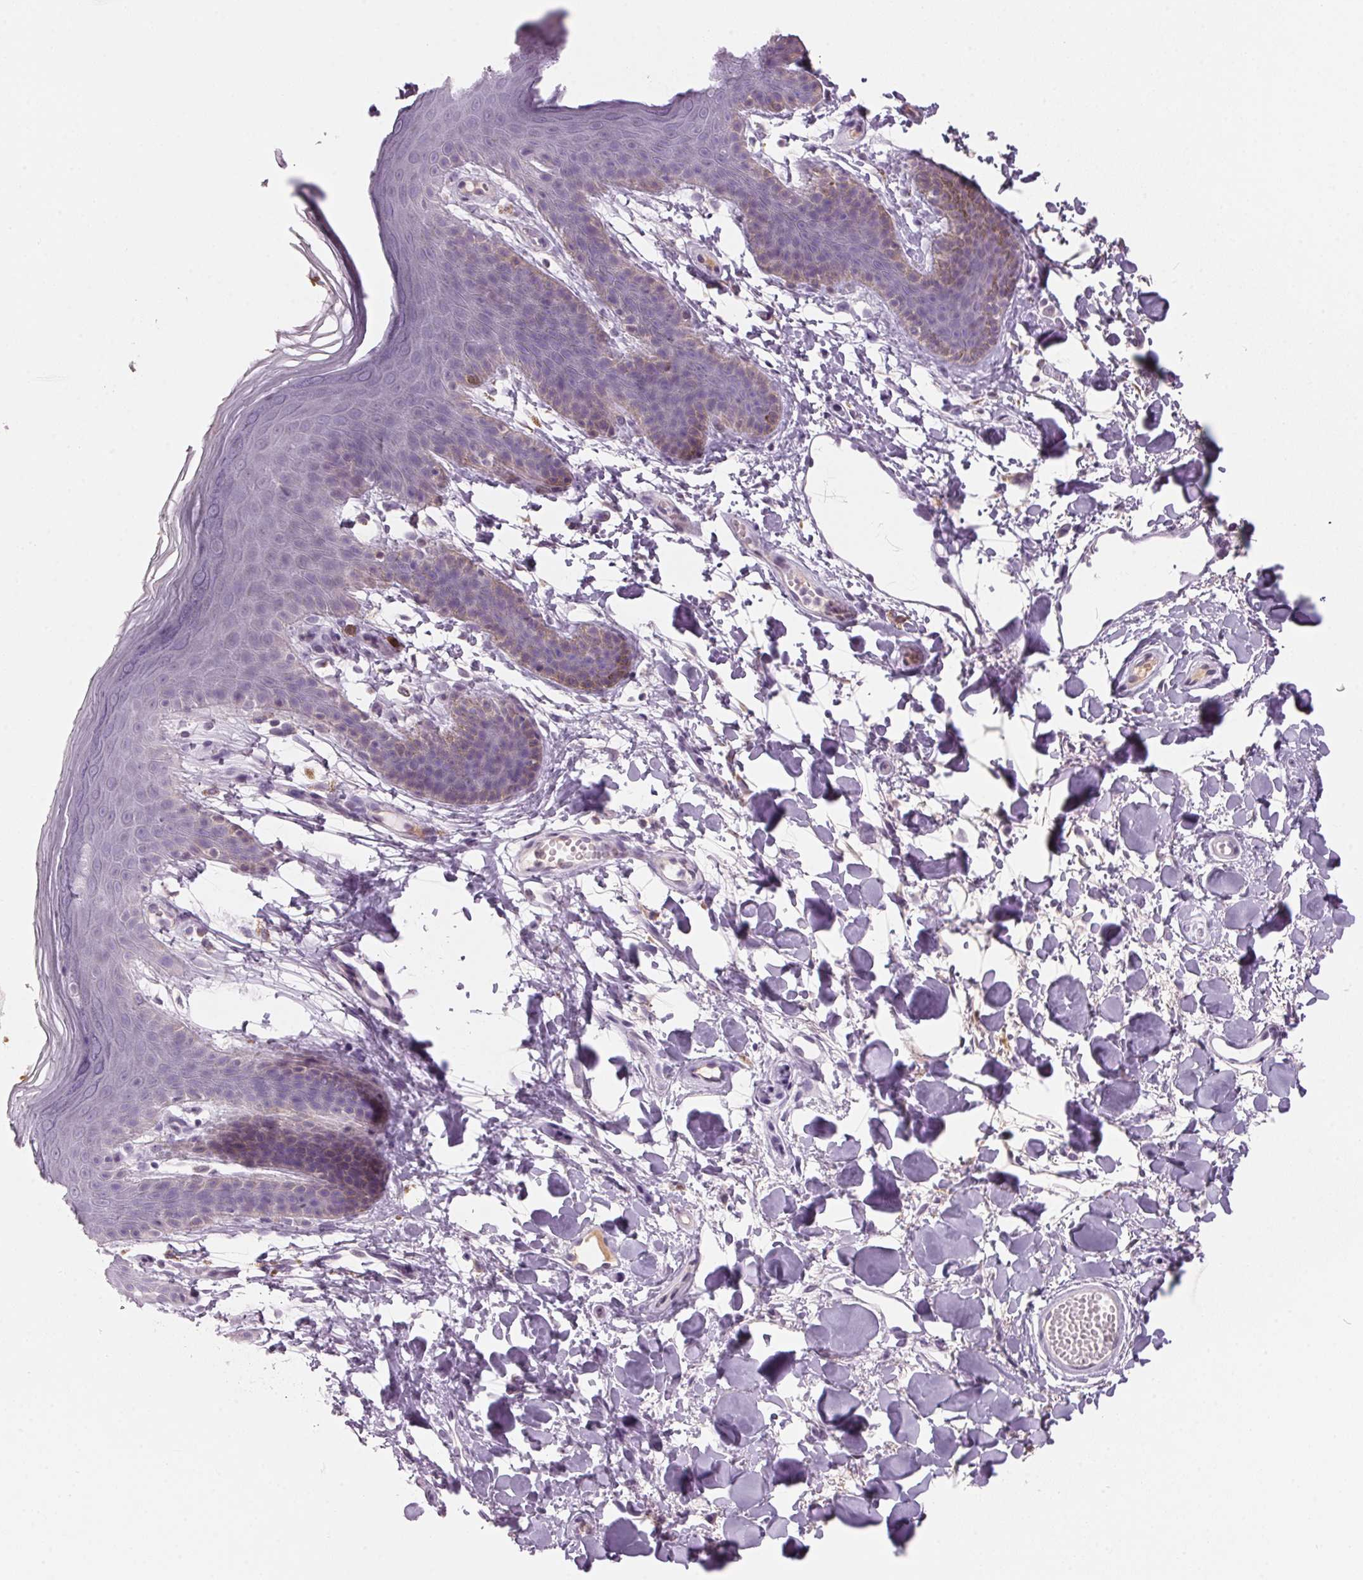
{"staining": {"intensity": "weak", "quantity": "<25%", "location": "cytoplasmic/membranous"}, "tissue": "skin", "cell_type": "Epidermal cells", "image_type": "normal", "snomed": [{"axis": "morphology", "description": "Normal tissue, NOS"}, {"axis": "topography", "description": "Anal"}], "caption": "This micrograph is of normal skin stained with IHC to label a protein in brown with the nuclei are counter-stained blue. There is no staining in epidermal cells.", "gene": "ADAM20", "patient": {"sex": "male", "age": 53}}